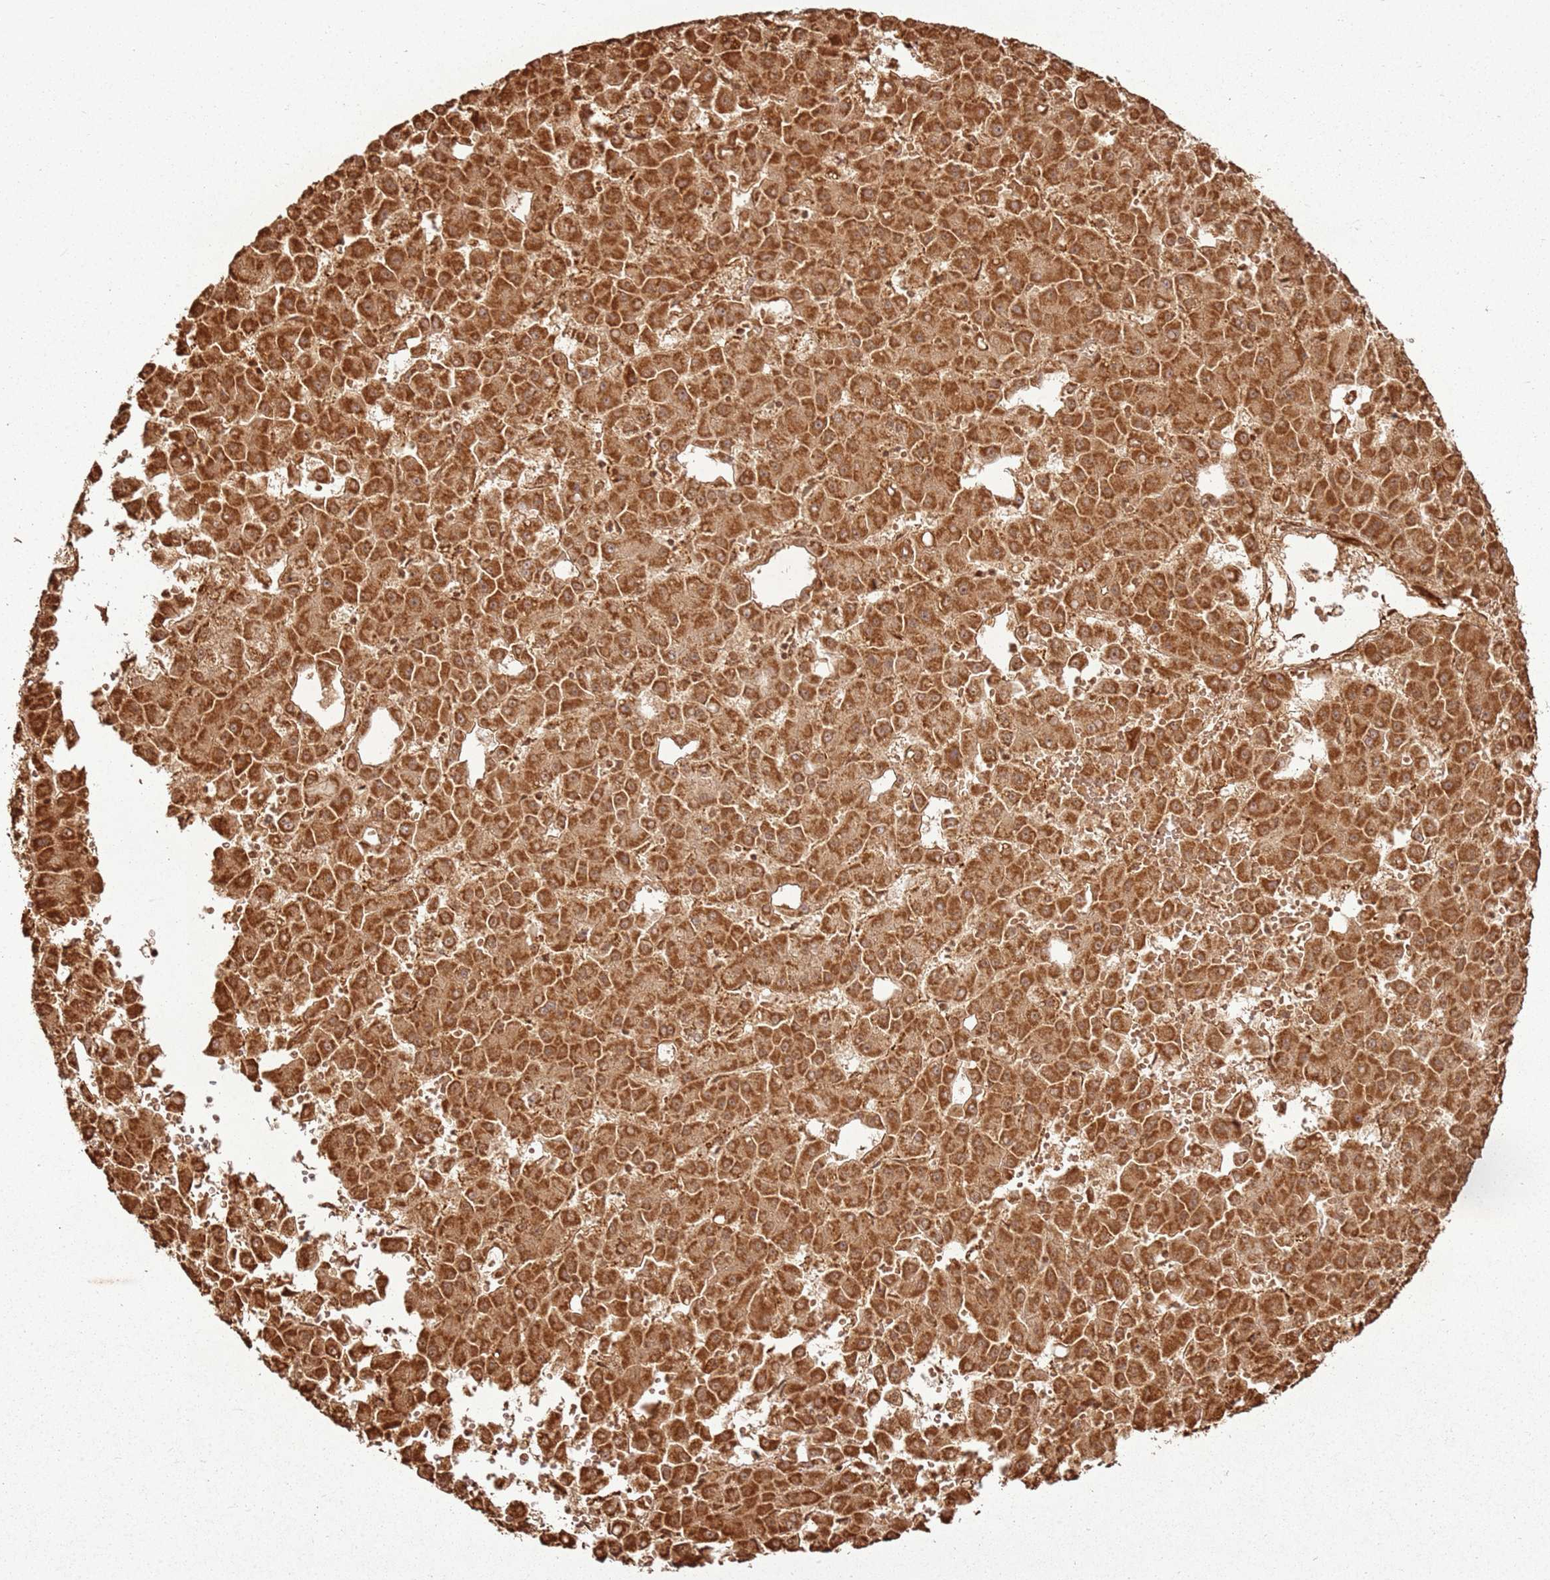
{"staining": {"intensity": "strong", "quantity": ">75%", "location": "cytoplasmic/membranous"}, "tissue": "liver cancer", "cell_type": "Tumor cells", "image_type": "cancer", "snomed": [{"axis": "morphology", "description": "Carcinoma, Hepatocellular, NOS"}, {"axis": "topography", "description": "Liver"}], "caption": "Immunohistochemistry (DAB (3,3'-diaminobenzidine)) staining of human liver cancer (hepatocellular carcinoma) demonstrates strong cytoplasmic/membranous protein positivity in approximately >75% of tumor cells.", "gene": "MRPS6", "patient": {"sex": "male", "age": 47}}